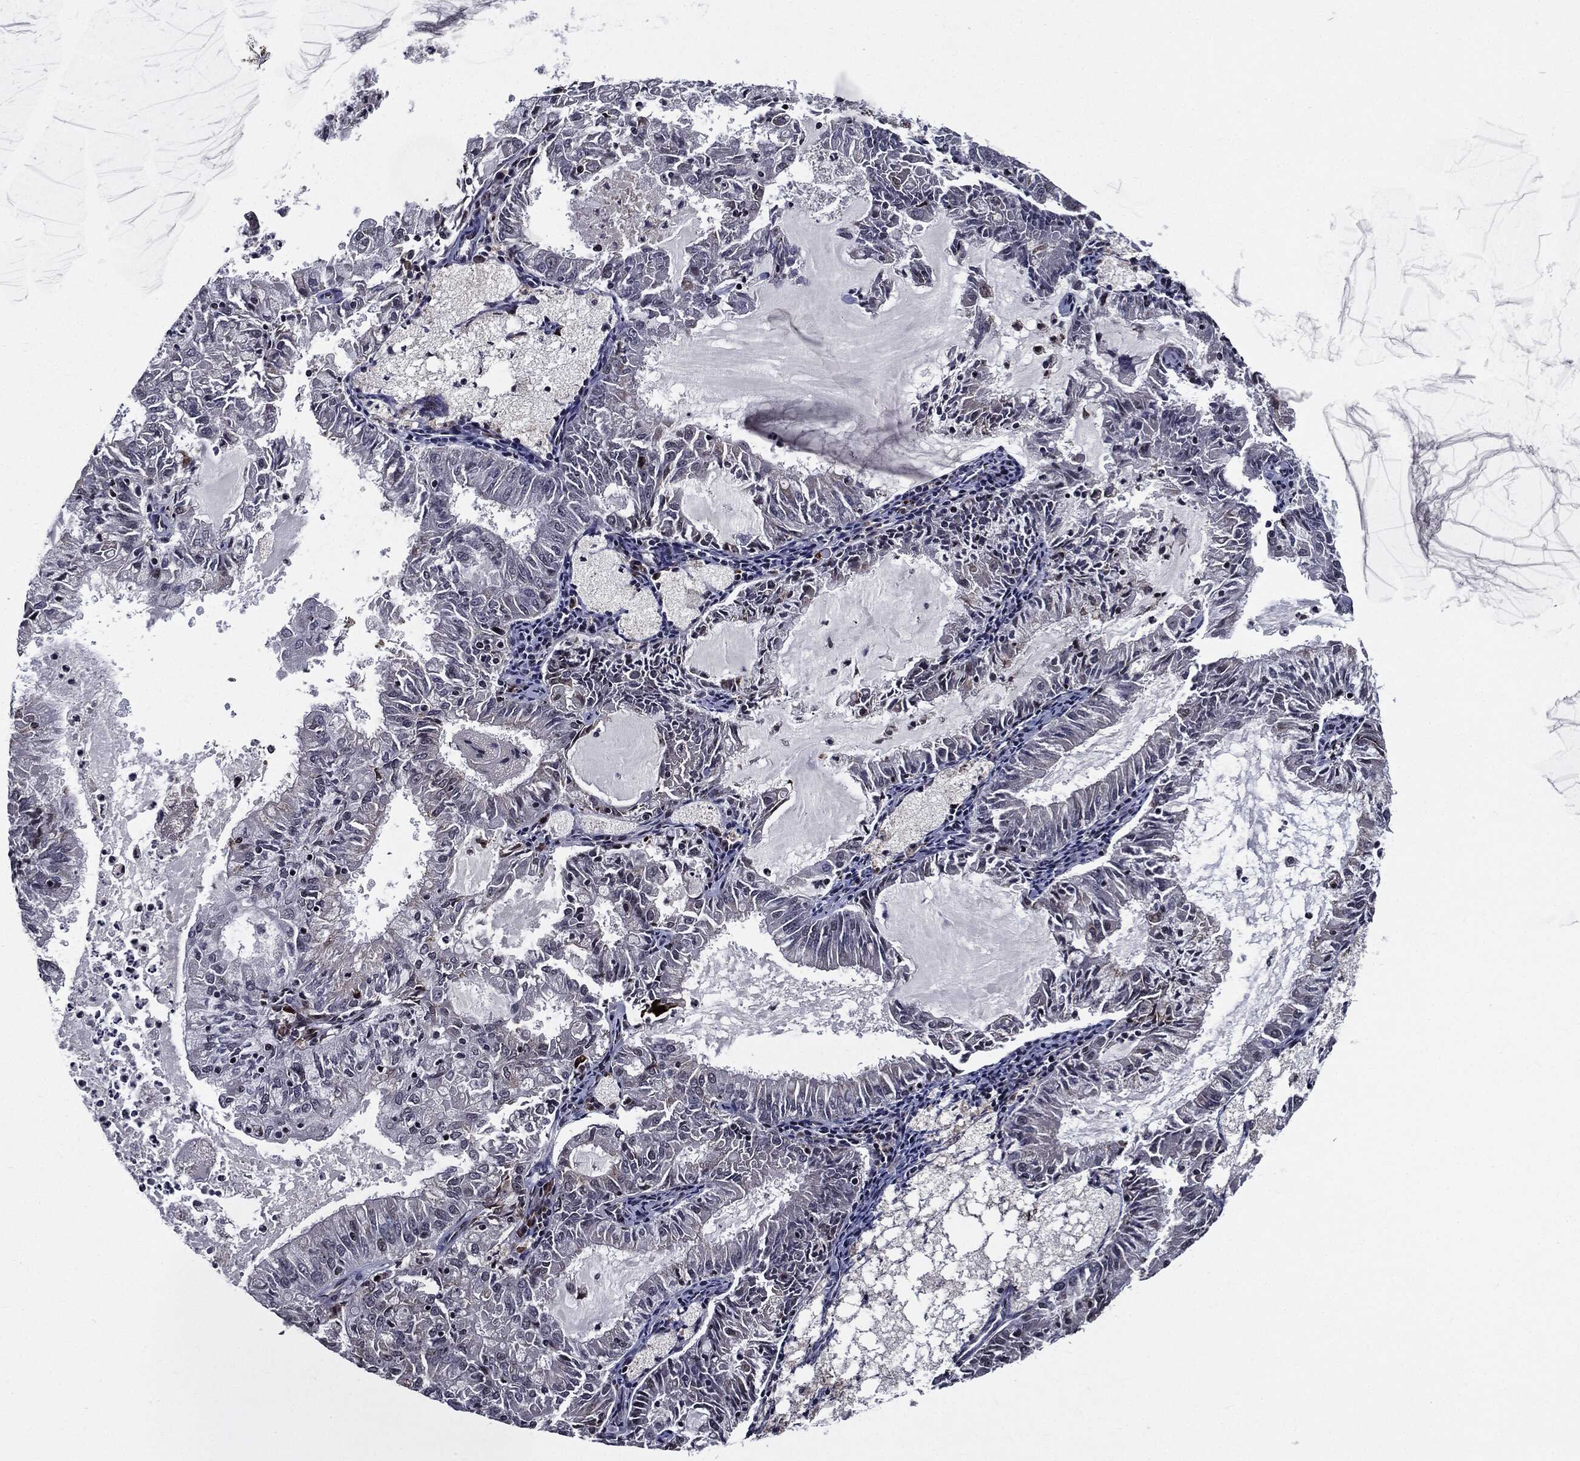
{"staining": {"intensity": "negative", "quantity": "none", "location": "none"}, "tissue": "endometrial cancer", "cell_type": "Tumor cells", "image_type": "cancer", "snomed": [{"axis": "morphology", "description": "Adenocarcinoma, NOS"}, {"axis": "topography", "description": "Endometrium"}], "caption": "The histopathology image displays no significant expression in tumor cells of endometrial adenocarcinoma. (Immunohistochemistry, brightfield microscopy, high magnification).", "gene": "ZFP91", "patient": {"sex": "female", "age": 57}}